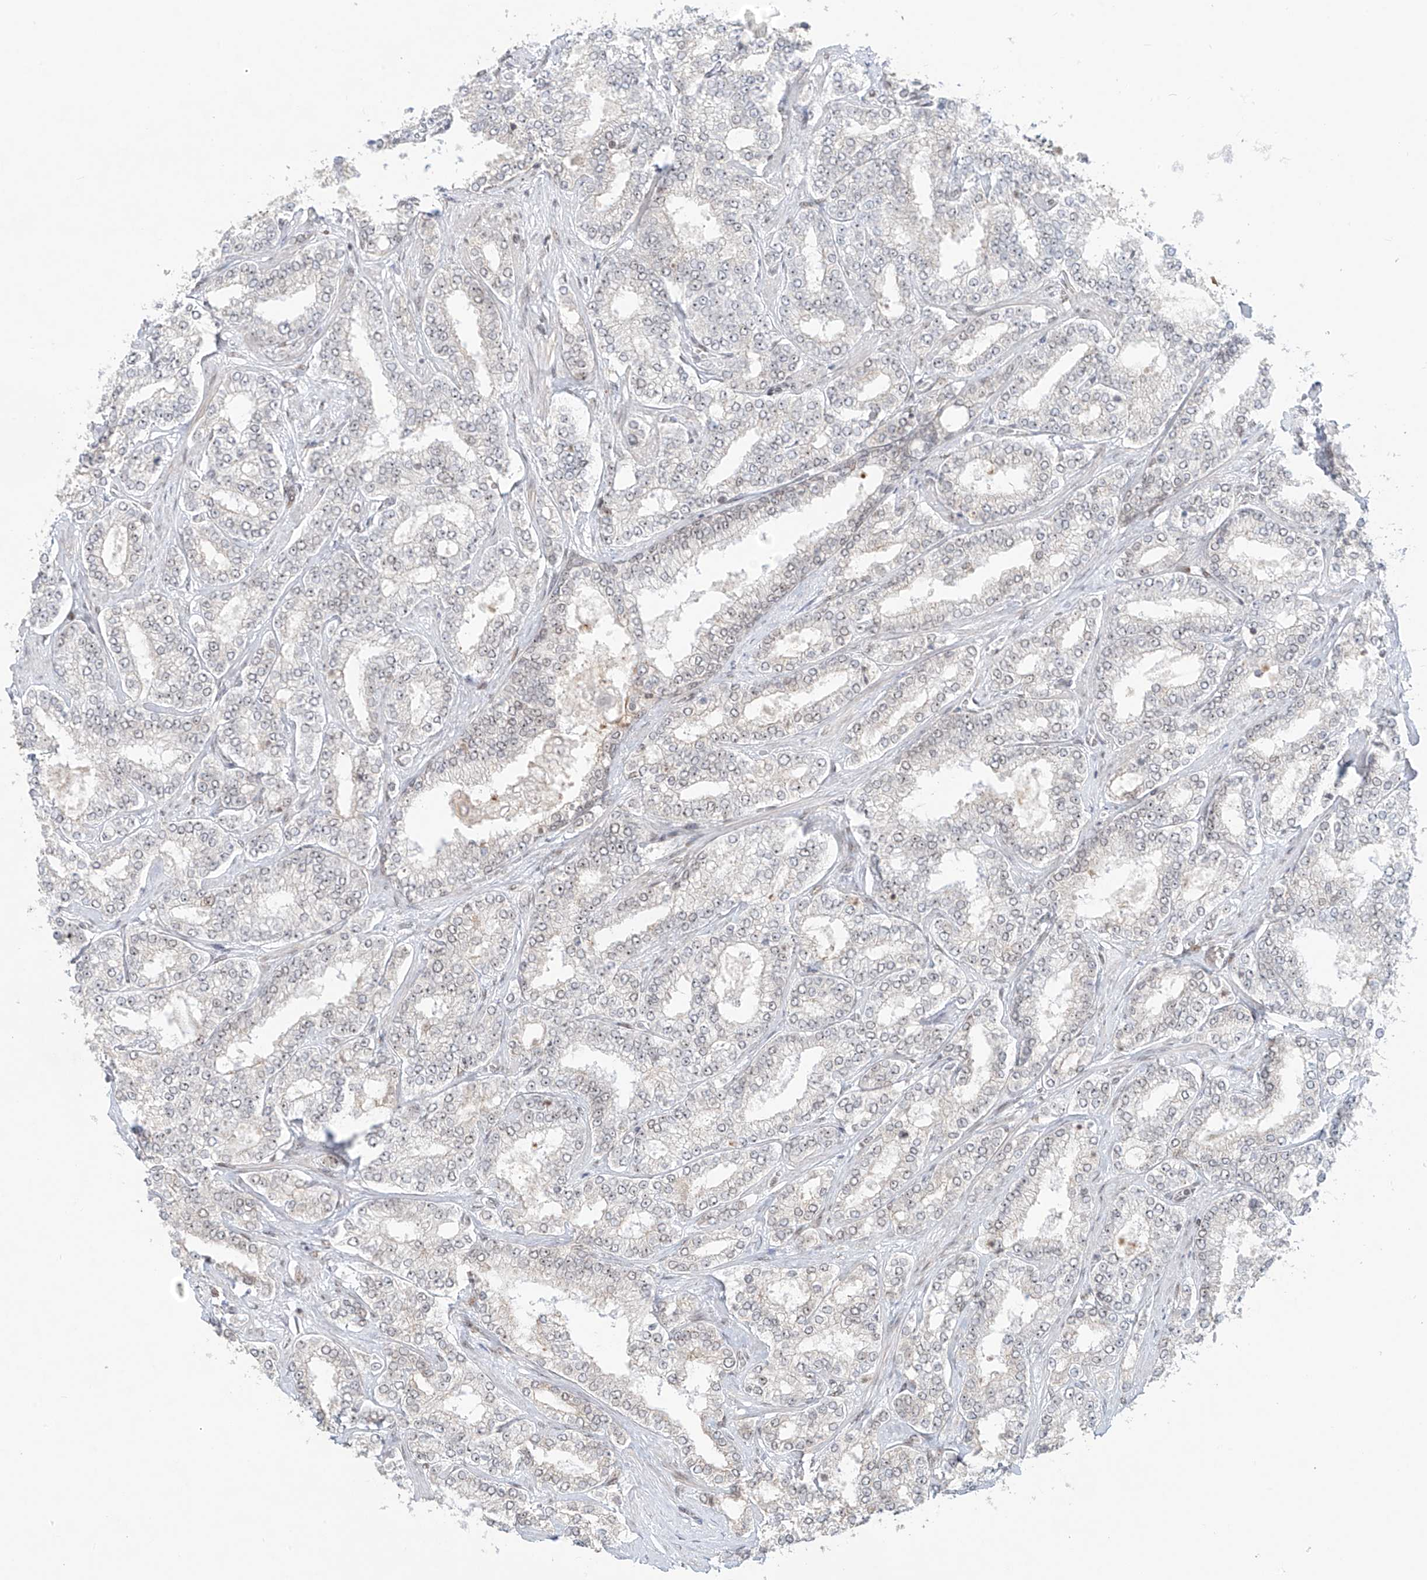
{"staining": {"intensity": "negative", "quantity": "none", "location": "none"}, "tissue": "prostate cancer", "cell_type": "Tumor cells", "image_type": "cancer", "snomed": [{"axis": "morphology", "description": "Normal tissue, NOS"}, {"axis": "morphology", "description": "Adenocarcinoma, High grade"}, {"axis": "topography", "description": "Prostate"}], "caption": "An immunohistochemistry micrograph of prostate cancer (adenocarcinoma (high-grade)) is shown. There is no staining in tumor cells of prostate cancer (adenocarcinoma (high-grade)).", "gene": "ZNF512", "patient": {"sex": "male", "age": 83}}